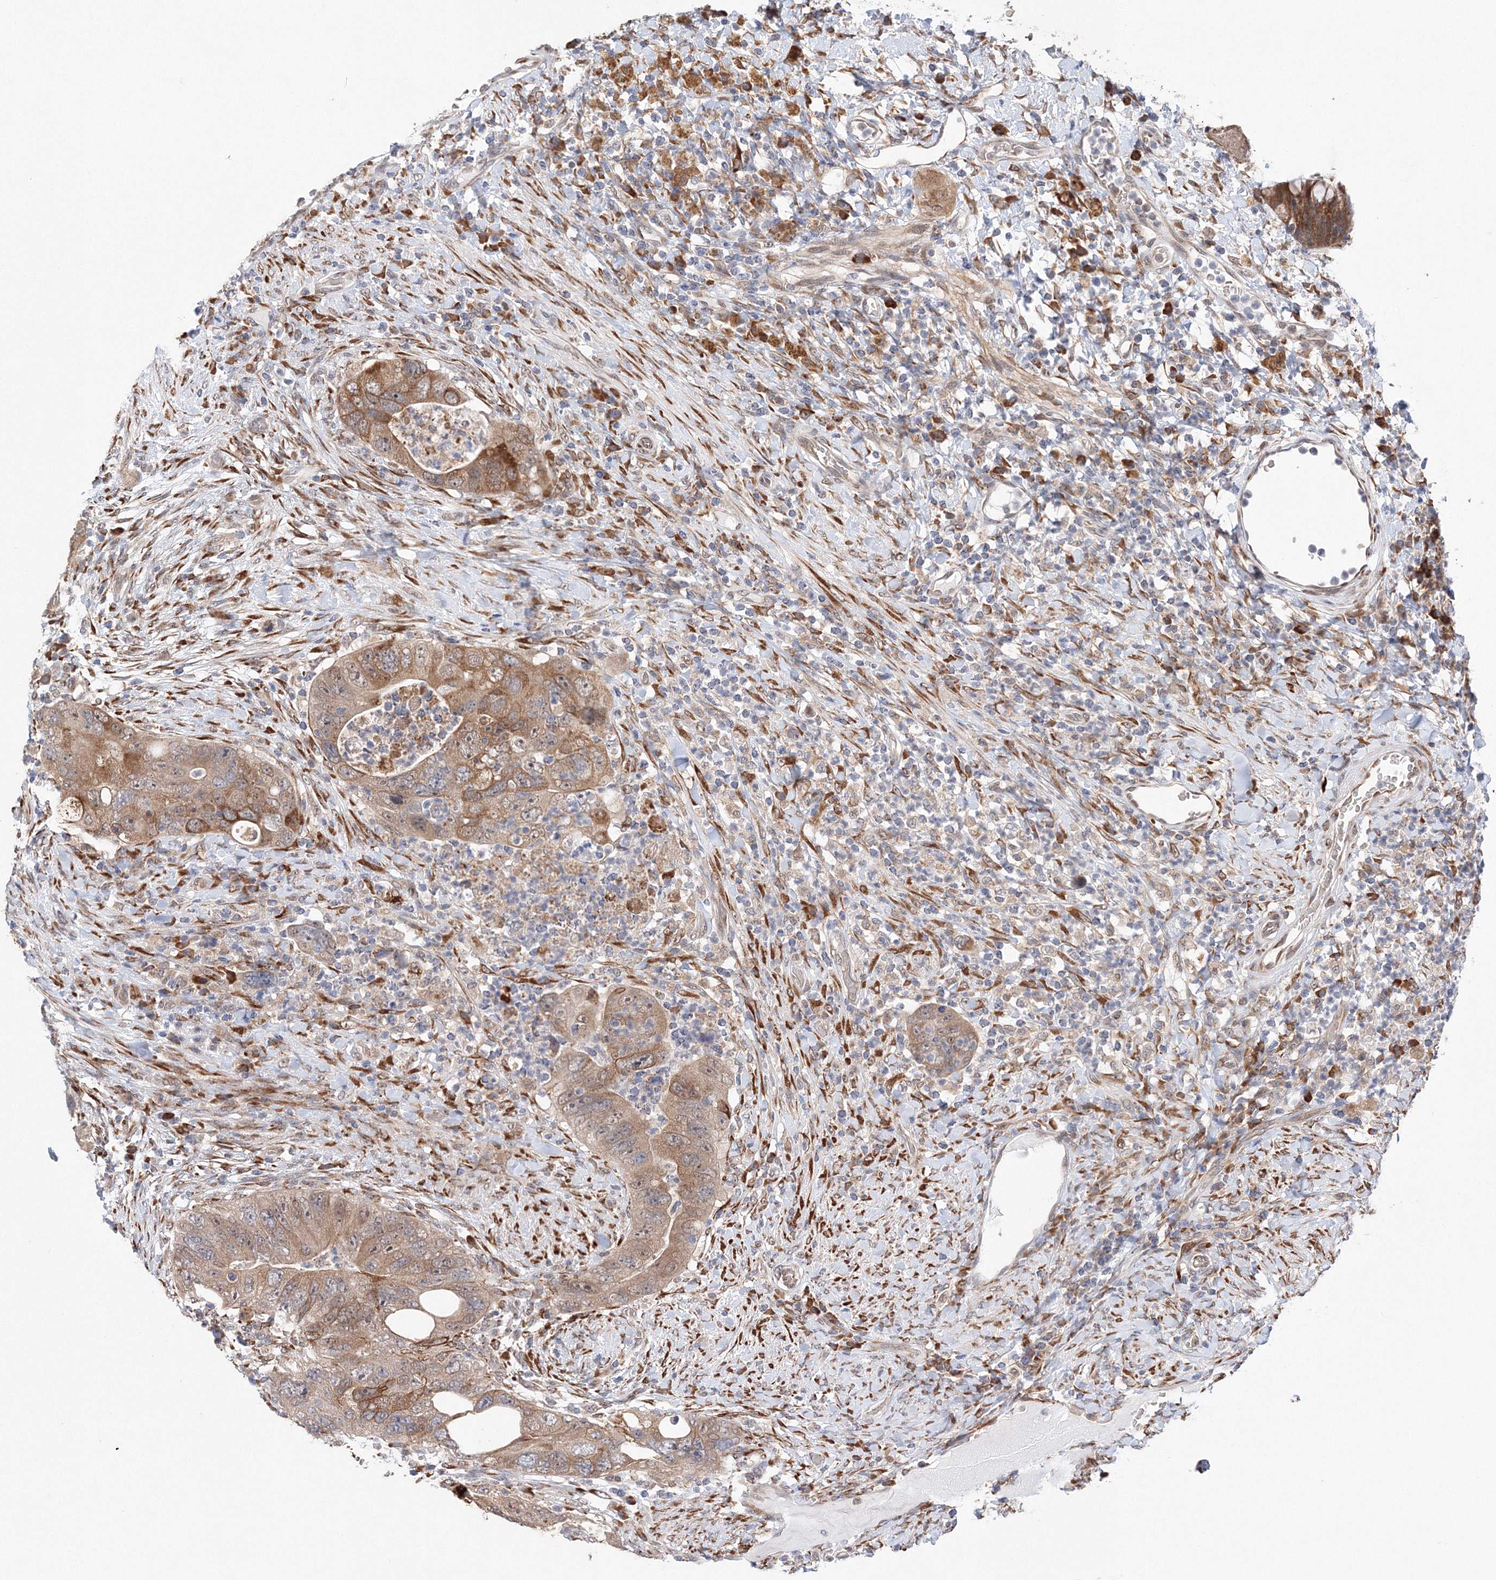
{"staining": {"intensity": "strong", "quantity": "25%-75%", "location": "cytoplasmic/membranous"}, "tissue": "colorectal cancer", "cell_type": "Tumor cells", "image_type": "cancer", "snomed": [{"axis": "morphology", "description": "Adenocarcinoma, NOS"}, {"axis": "topography", "description": "Rectum"}], "caption": "Strong cytoplasmic/membranous staining is appreciated in about 25%-75% of tumor cells in colorectal cancer.", "gene": "DIS3L2", "patient": {"sex": "male", "age": 59}}